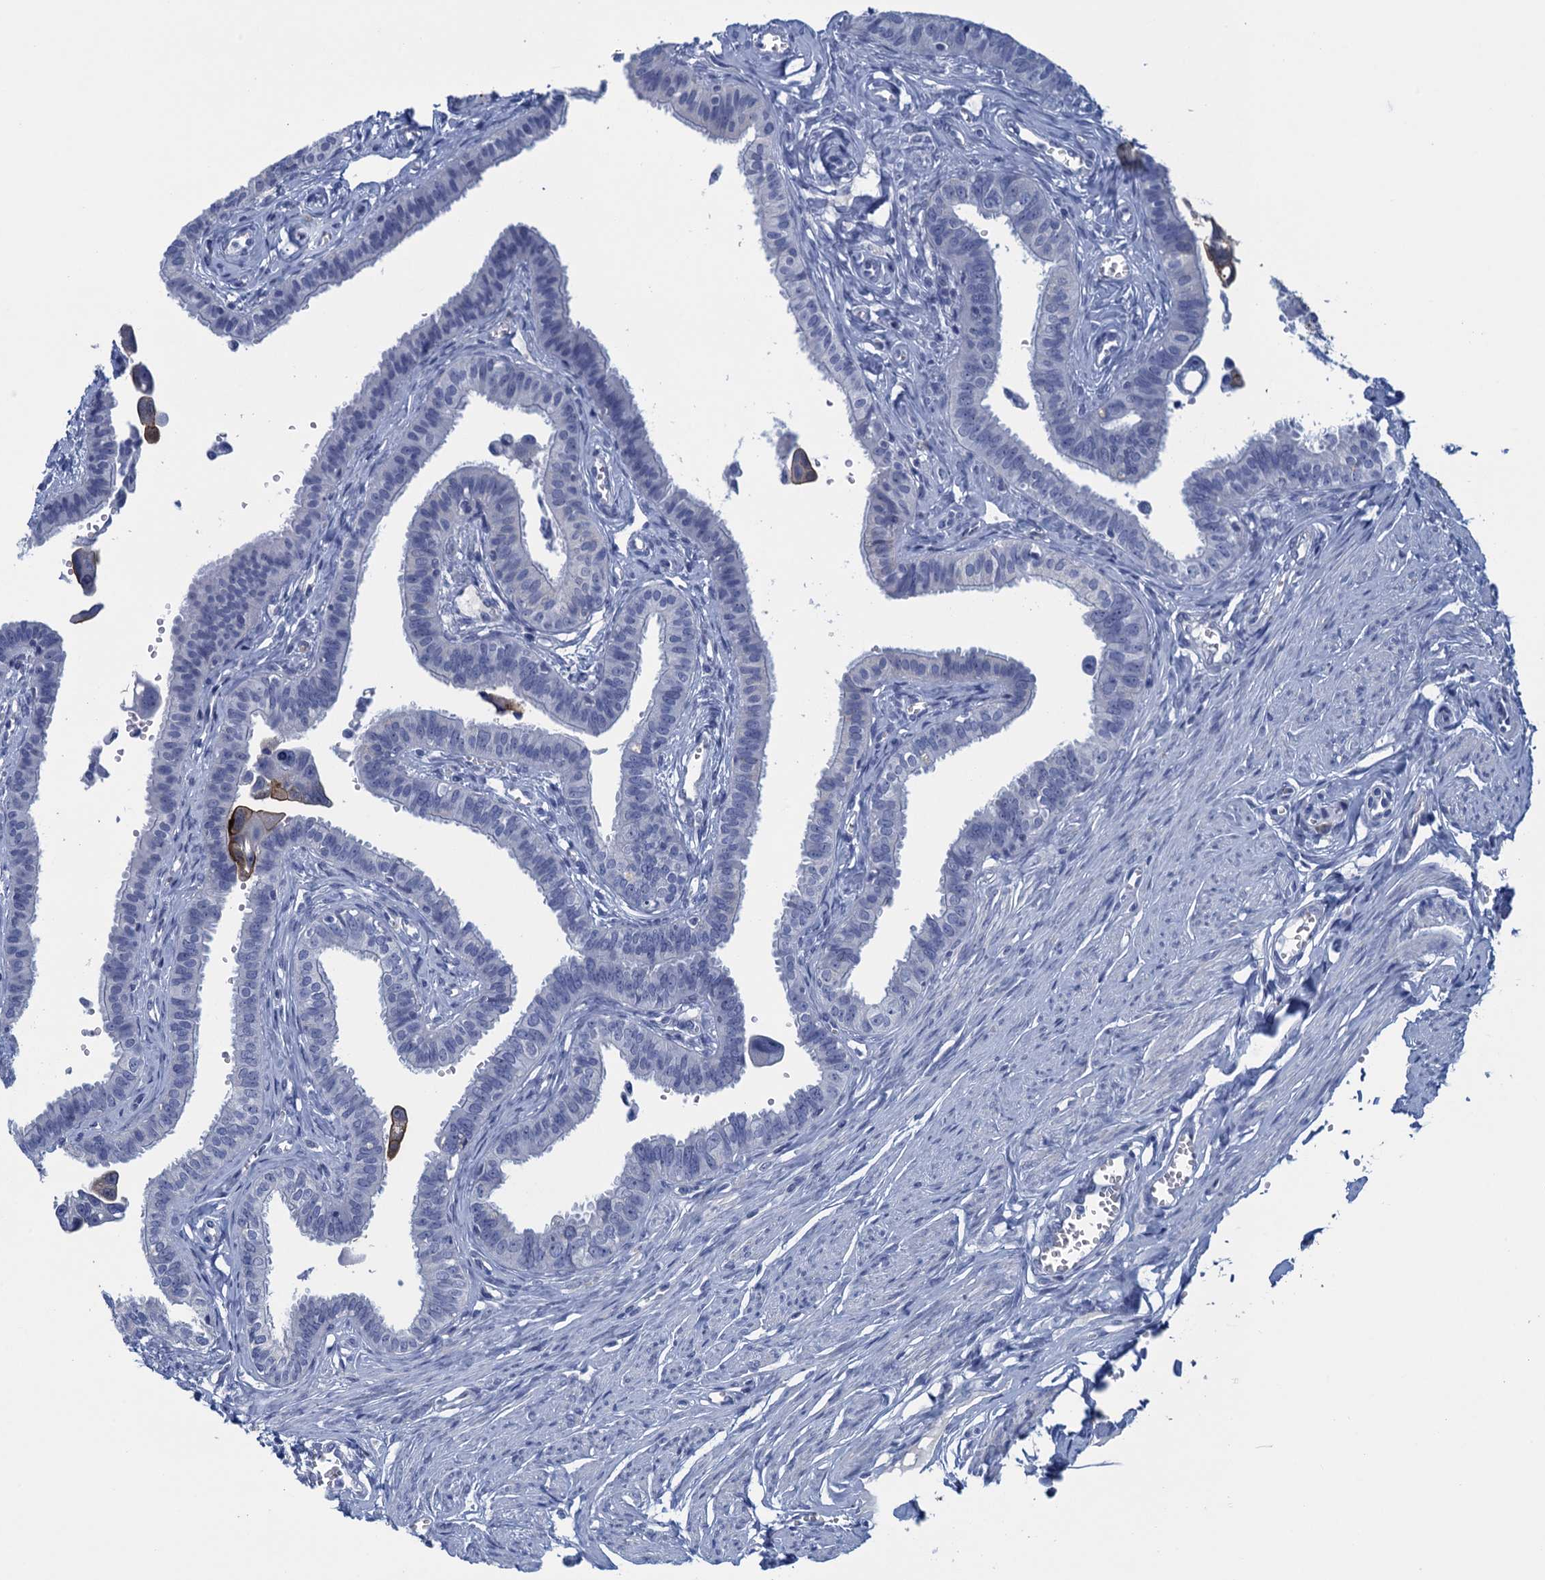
{"staining": {"intensity": "weak", "quantity": "<25%", "location": "cytoplasmic/membranous"}, "tissue": "fallopian tube", "cell_type": "Glandular cells", "image_type": "normal", "snomed": [{"axis": "morphology", "description": "Normal tissue, NOS"}, {"axis": "morphology", "description": "Carcinoma, NOS"}, {"axis": "topography", "description": "Fallopian tube"}, {"axis": "topography", "description": "Ovary"}], "caption": "IHC image of benign fallopian tube: human fallopian tube stained with DAB (3,3'-diaminobenzidine) exhibits no significant protein staining in glandular cells. (DAB immunohistochemistry (IHC) with hematoxylin counter stain).", "gene": "SCEL", "patient": {"sex": "female", "age": 59}}